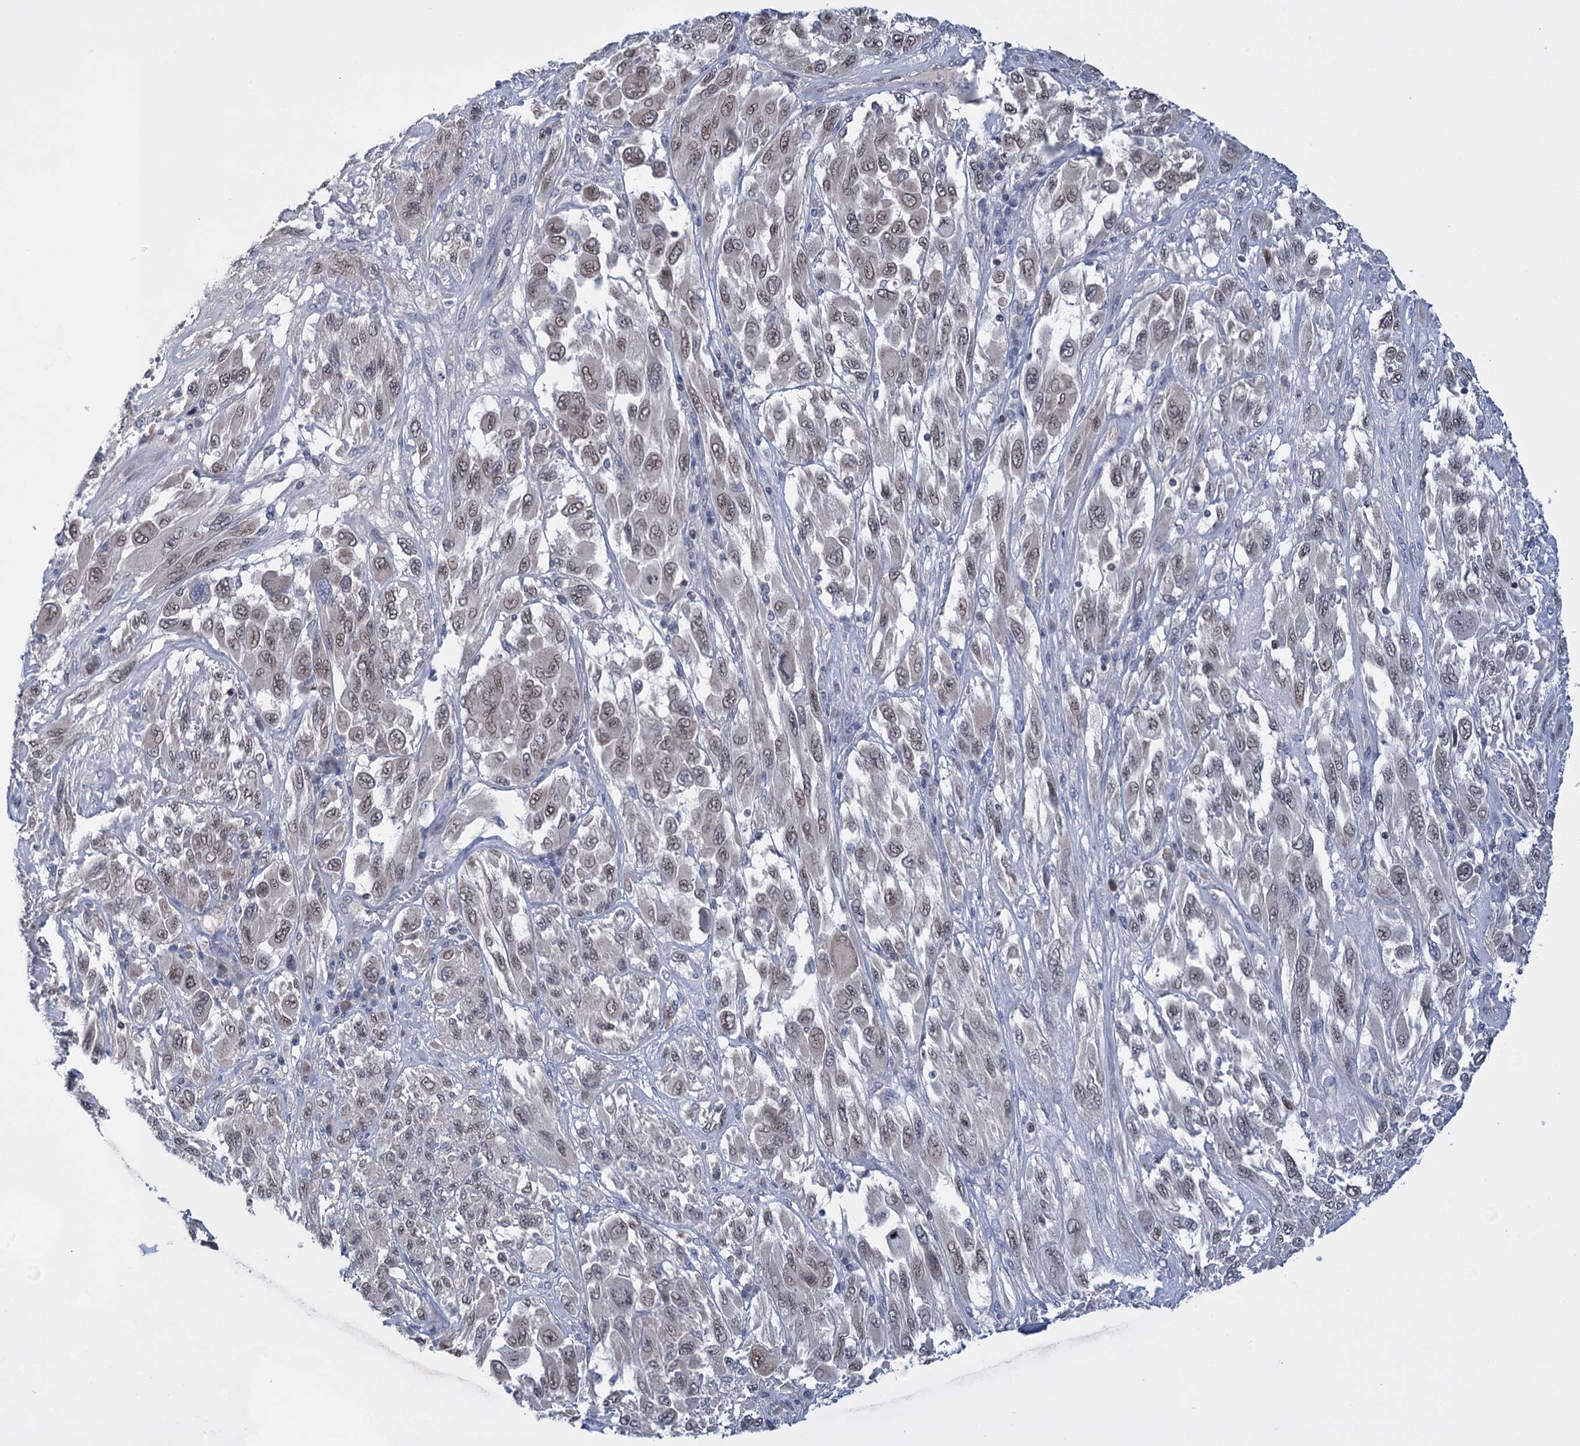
{"staining": {"intensity": "weak", "quantity": "<25%", "location": "nuclear"}, "tissue": "melanoma", "cell_type": "Tumor cells", "image_type": "cancer", "snomed": [{"axis": "morphology", "description": "Malignant melanoma, NOS"}, {"axis": "topography", "description": "Skin"}], "caption": "High magnification brightfield microscopy of melanoma stained with DAB (brown) and counterstained with hematoxylin (blue): tumor cells show no significant positivity.", "gene": "TTC17", "patient": {"sex": "female", "age": 91}}